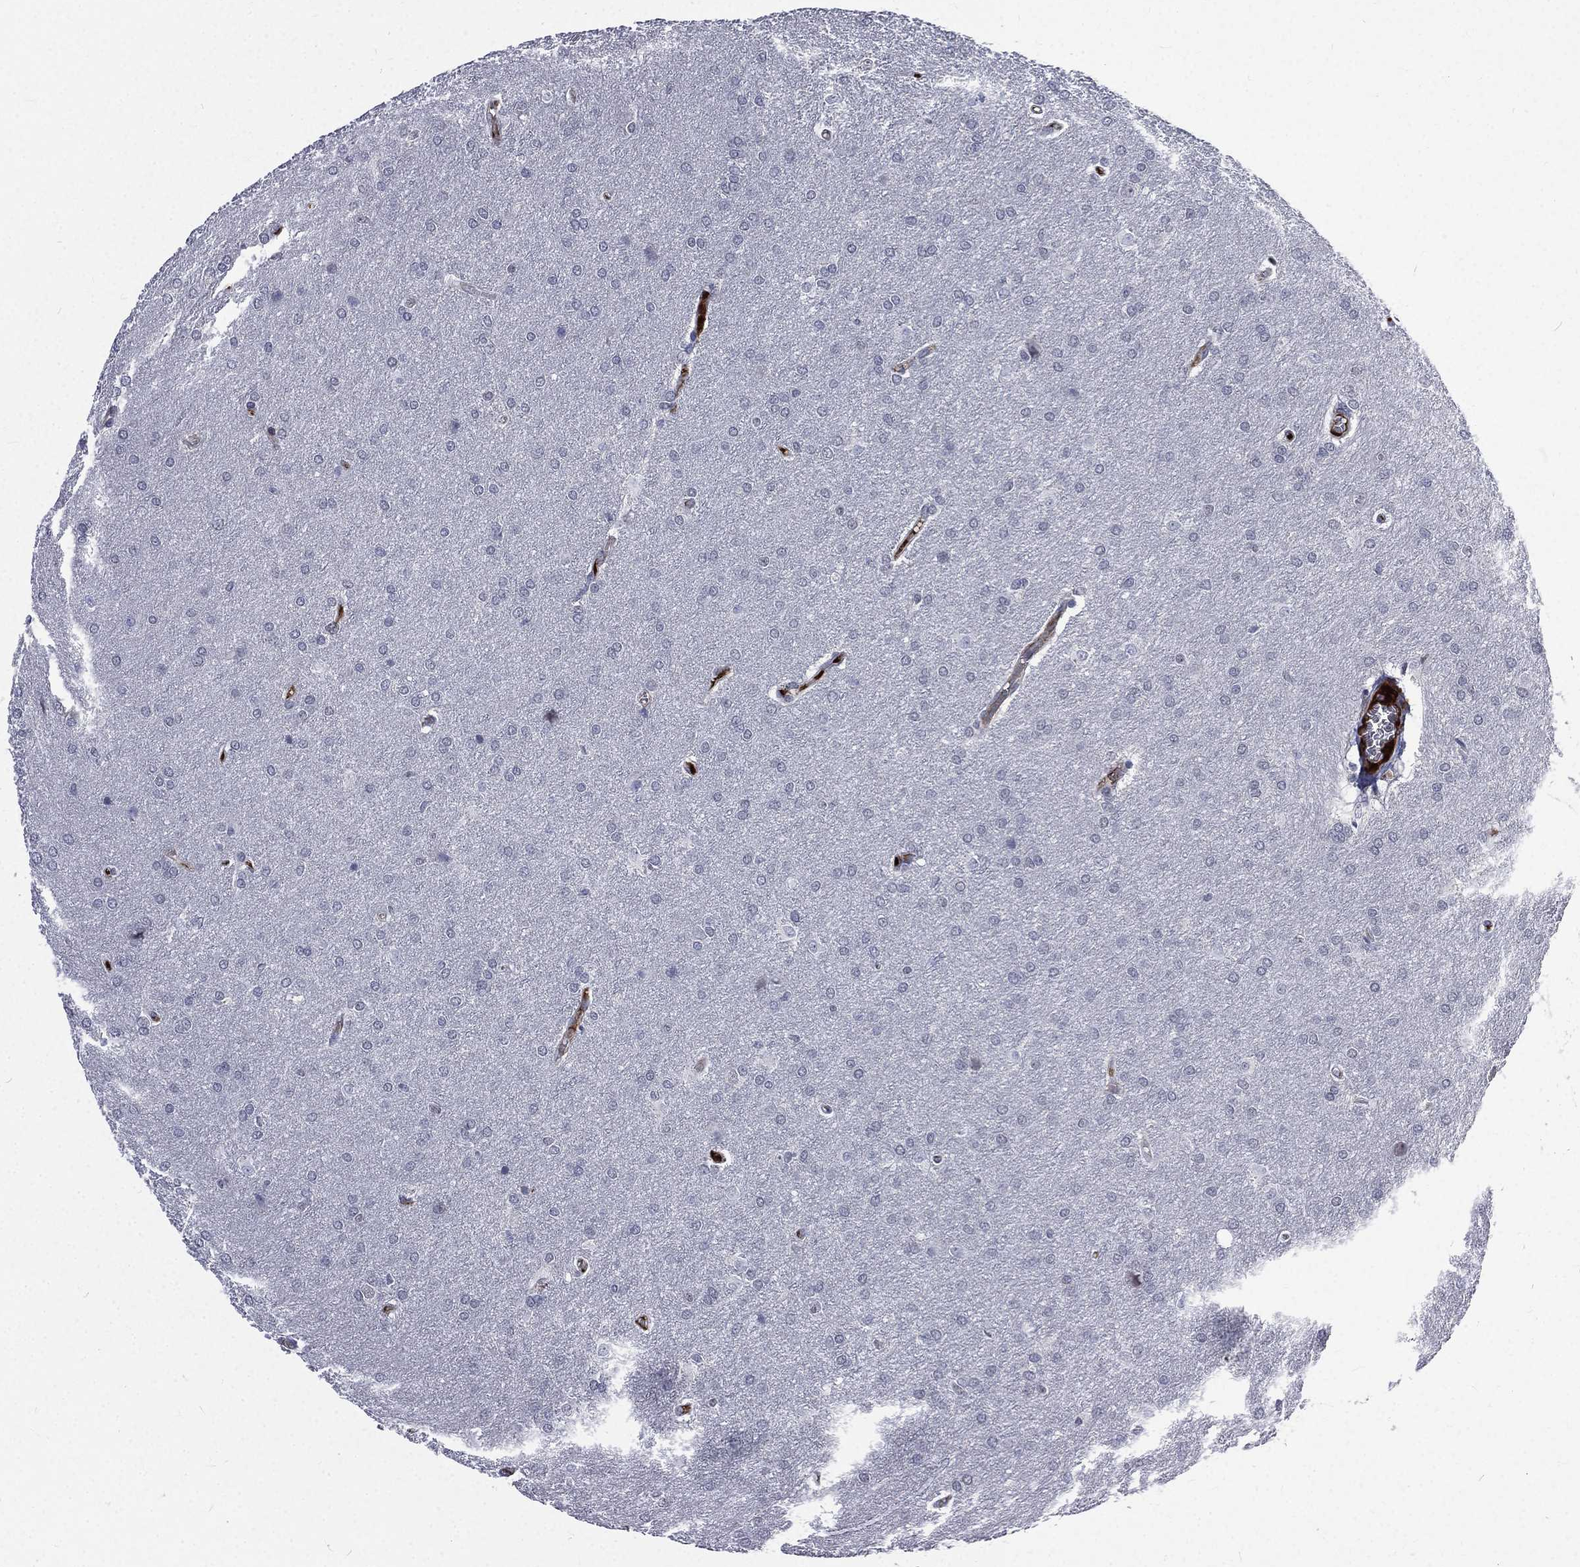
{"staining": {"intensity": "negative", "quantity": "none", "location": "none"}, "tissue": "glioma", "cell_type": "Tumor cells", "image_type": "cancer", "snomed": [{"axis": "morphology", "description": "Glioma, malignant, Low grade"}, {"axis": "topography", "description": "Brain"}], "caption": "Immunohistochemistry (IHC) photomicrograph of human malignant glioma (low-grade) stained for a protein (brown), which exhibits no staining in tumor cells.", "gene": "FGG", "patient": {"sex": "female", "age": 32}}